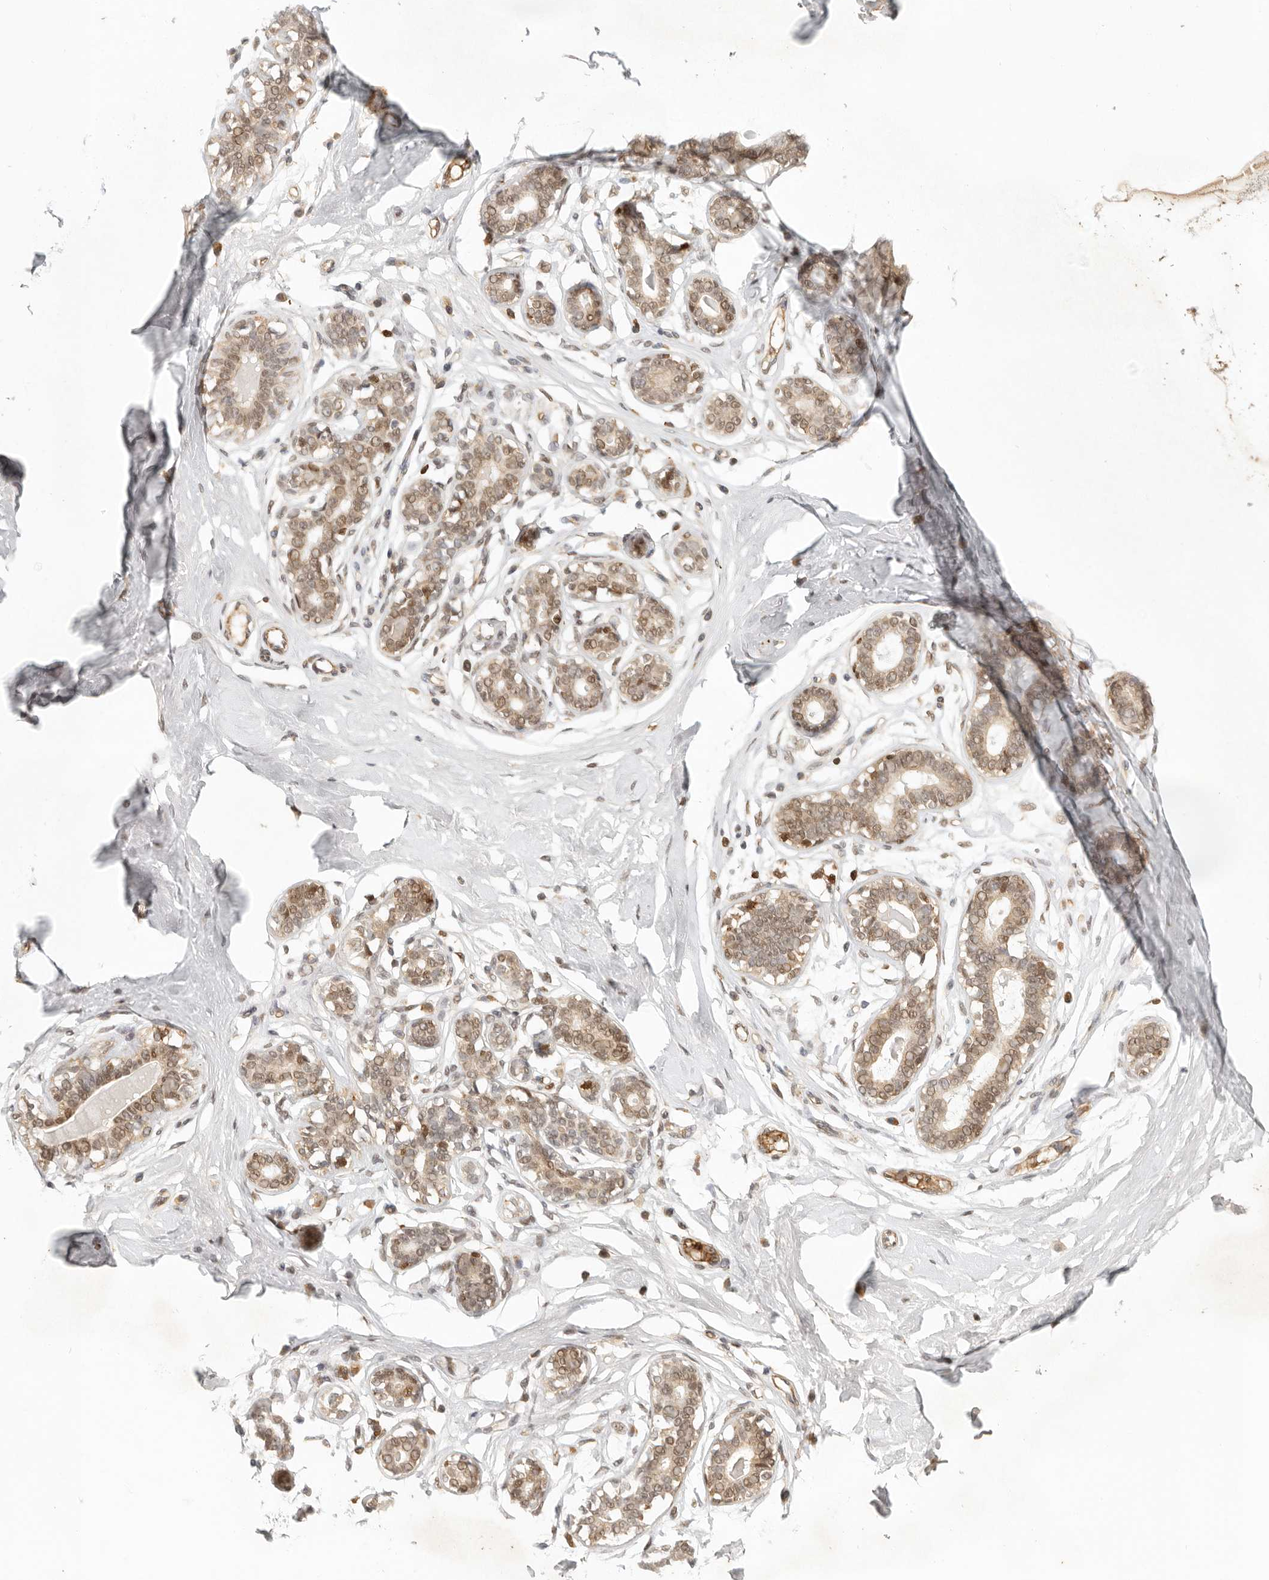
{"staining": {"intensity": "negative", "quantity": "none", "location": "none"}, "tissue": "breast", "cell_type": "Adipocytes", "image_type": "normal", "snomed": [{"axis": "morphology", "description": "Normal tissue, NOS"}, {"axis": "morphology", "description": "Adenoma, NOS"}, {"axis": "topography", "description": "Breast"}], "caption": "High power microscopy photomicrograph of an immunohistochemistry micrograph of unremarkable breast, revealing no significant staining in adipocytes.", "gene": "AHDC1", "patient": {"sex": "female", "age": 23}}